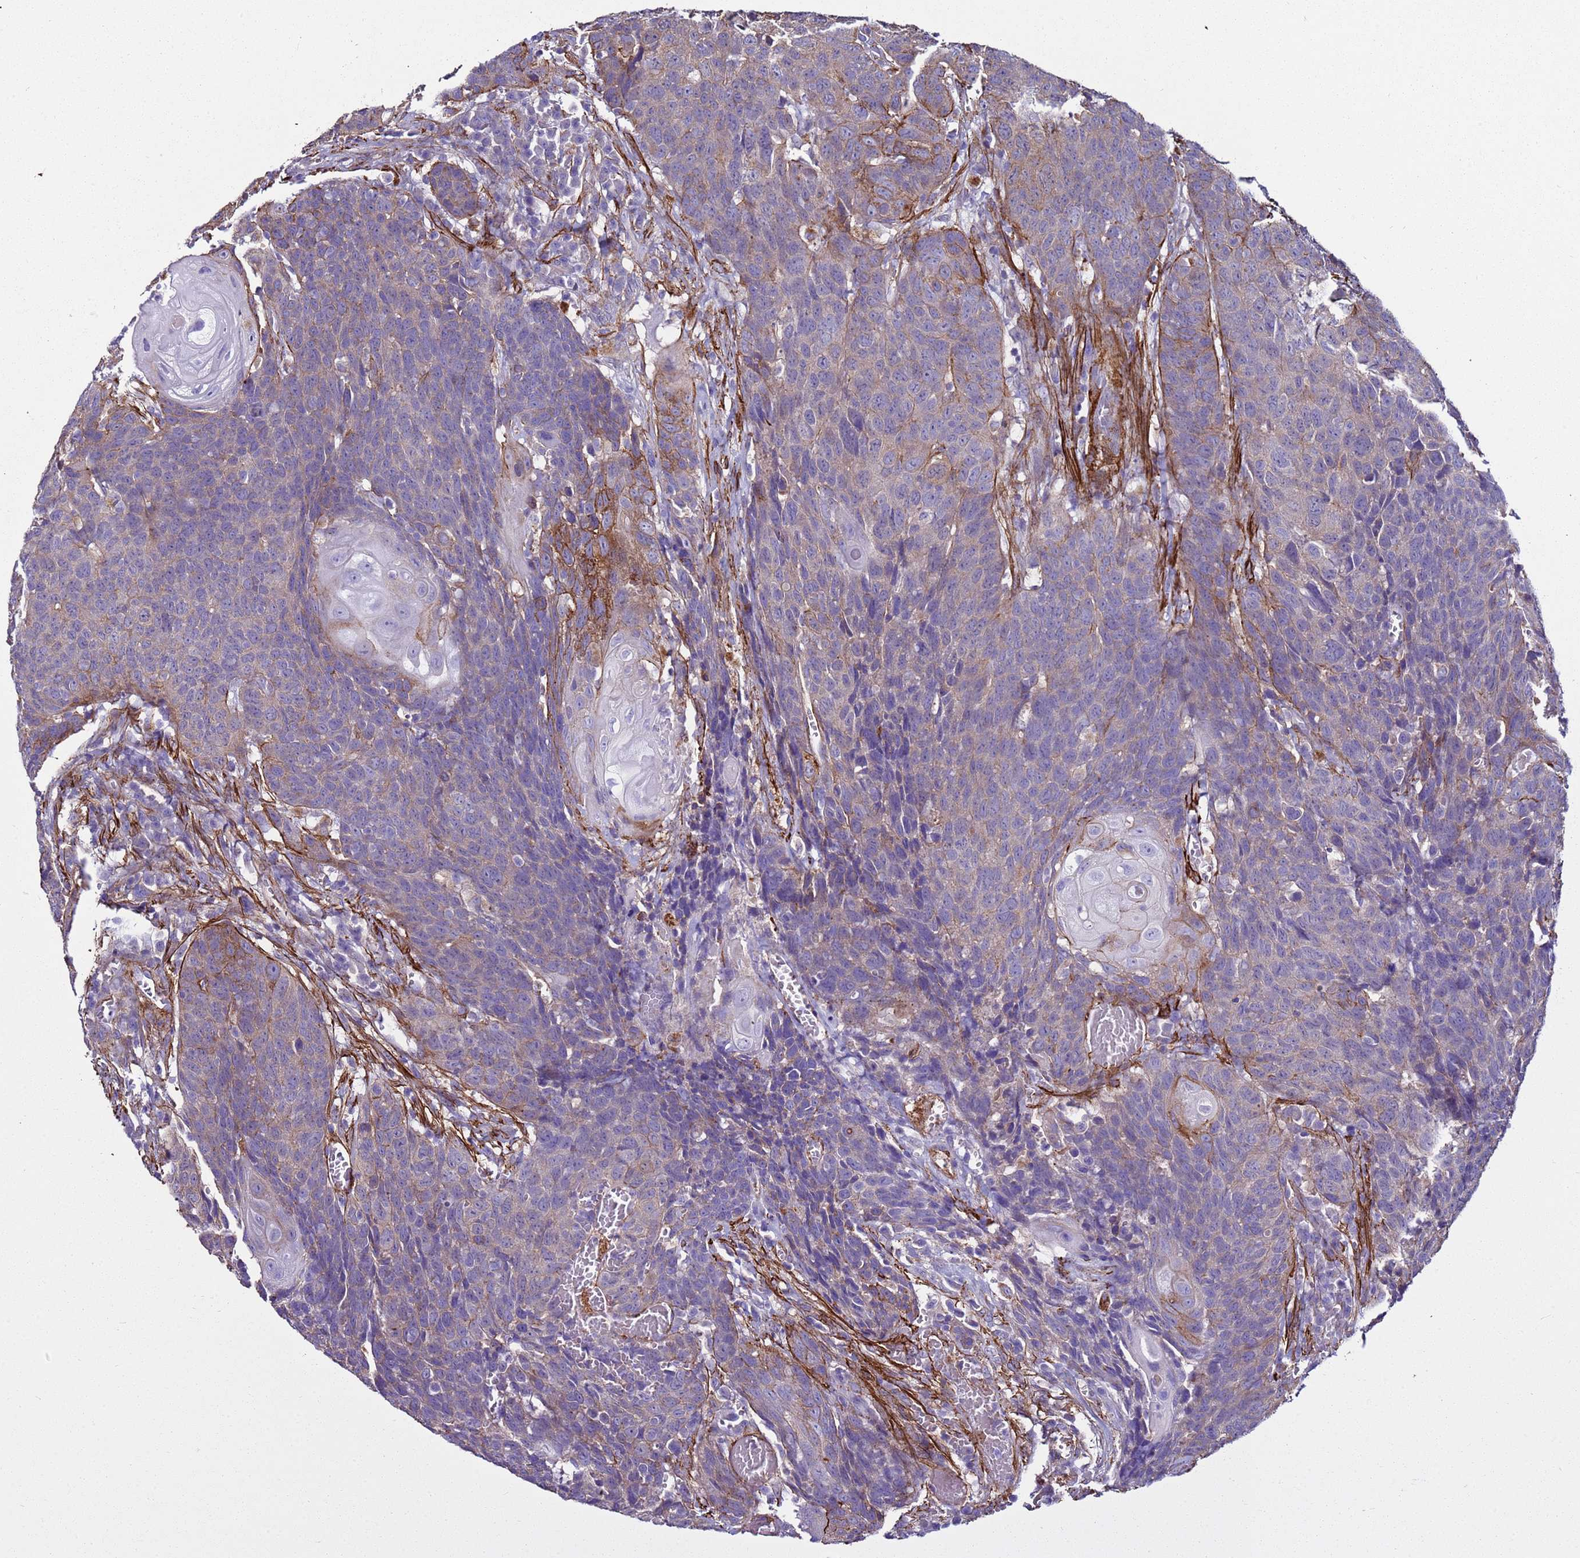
{"staining": {"intensity": "moderate", "quantity": "<25%", "location": "cytoplasmic/membranous"}, "tissue": "head and neck cancer", "cell_type": "Tumor cells", "image_type": "cancer", "snomed": [{"axis": "morphology", "description": "Squamous cell carcinoma, NOS"}, {"axis": "topography", "description": "Head-Neck"}], "caption": "Immunohistochemistry image of squamous cell carcinoma (head and neck) stained for a protein (brown), which displays low levels of moderate cytoplasmic/membranous staining in about <25% of tumor cells.", "gene": "RABL2B", "patient": {"sex": "male", "age": 66}}